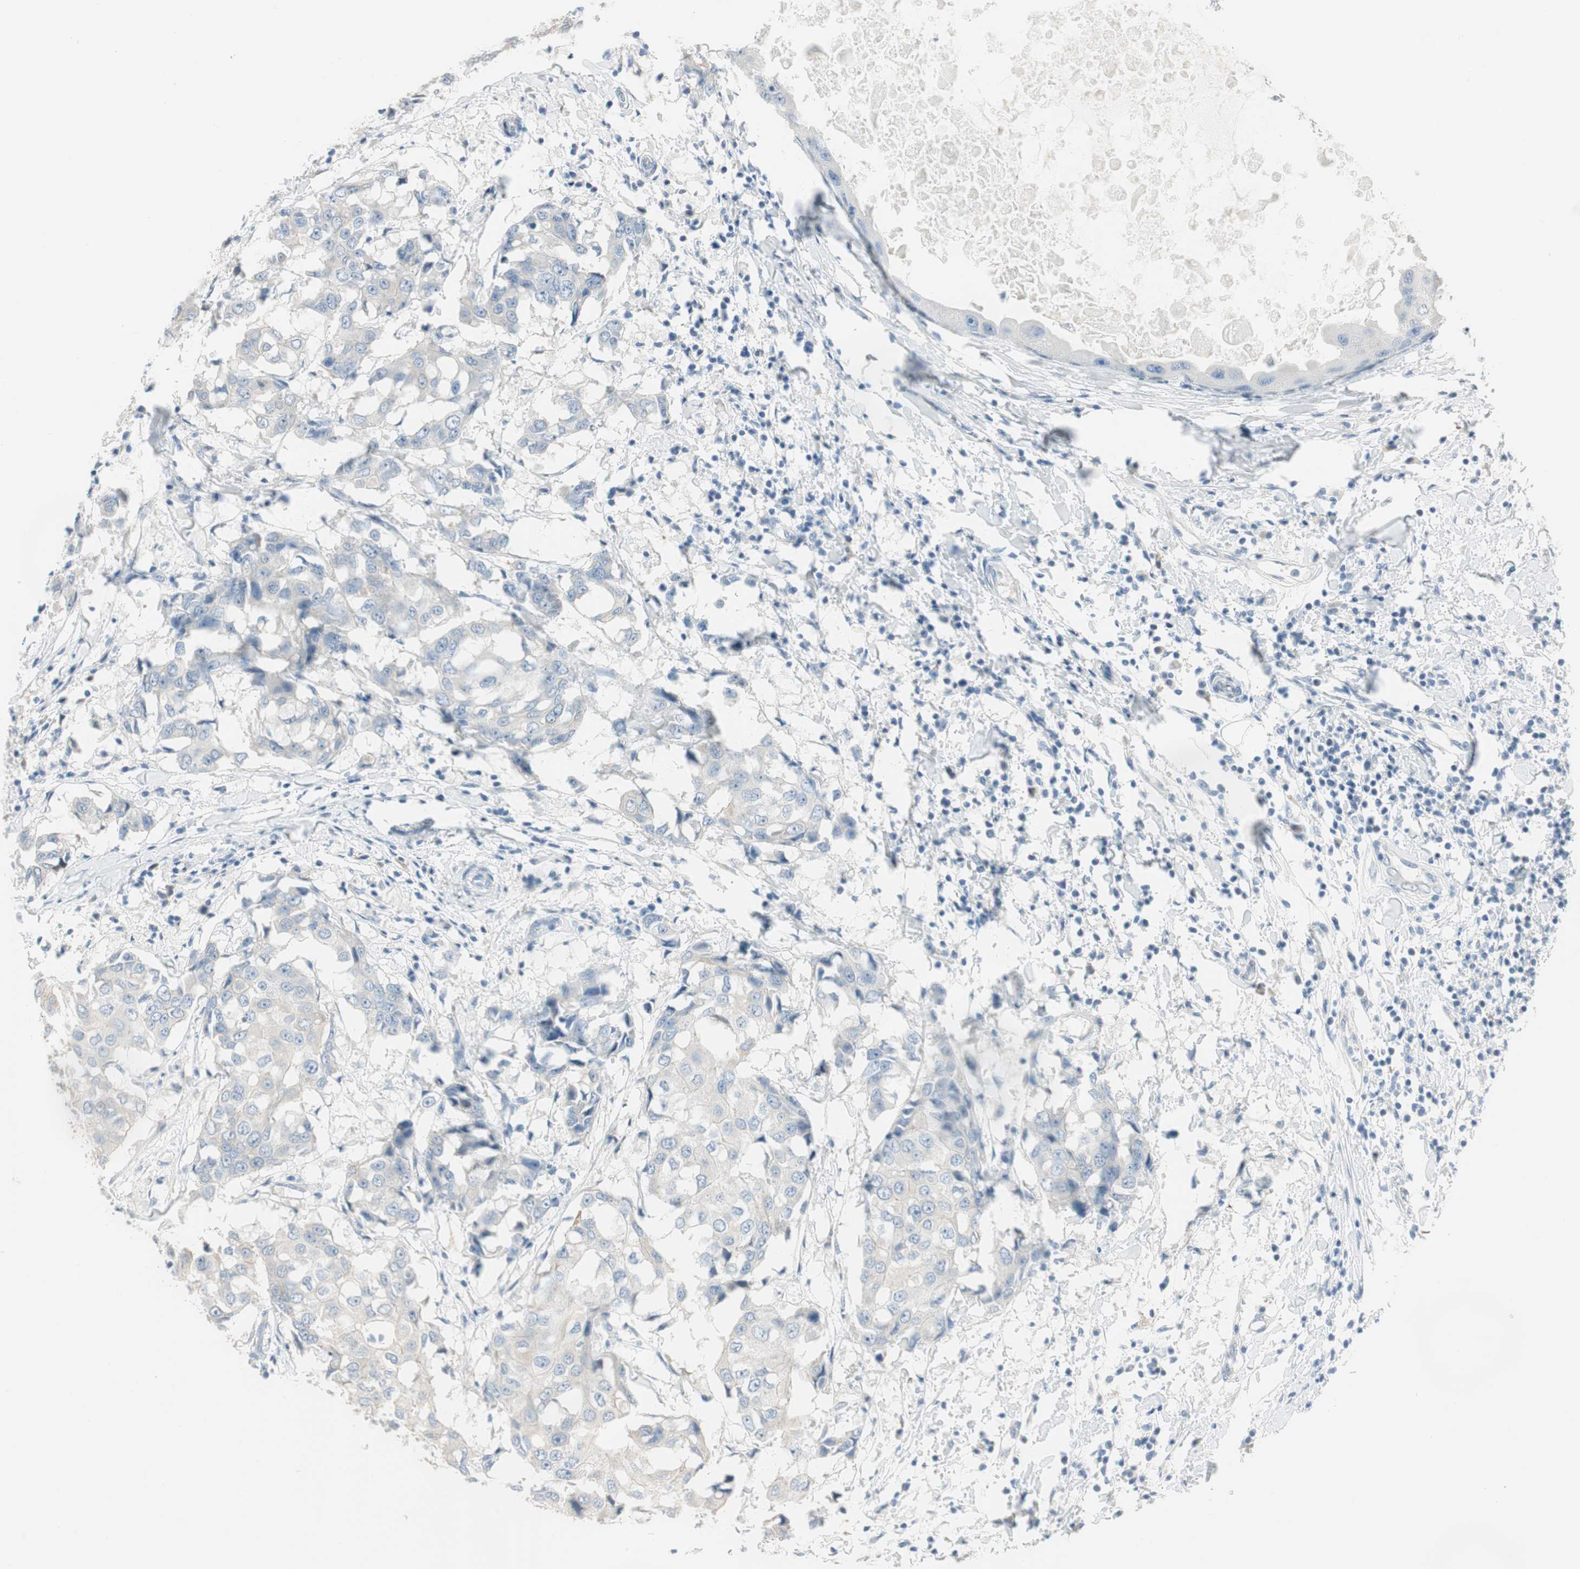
{"staining": {"intensity": "negative", "quantity": "none", "location": "none"}, "tissue": "breast cancer", "cell_type": "Tumor cells", "image_type": "cancer", "snomed": [{"axis": "morphology", "description": "Duct carcinoma"}, {"axis": "topography", "description": "Breast"}], "caption": "This histopathology image is of breast cancer stained with IHC to label a protein in brown with the nuclei are counter-stained blue. There is no staining in tumor cells.", "gene": "SPINK4", "patient": {"sex": "female", "age": 27}}